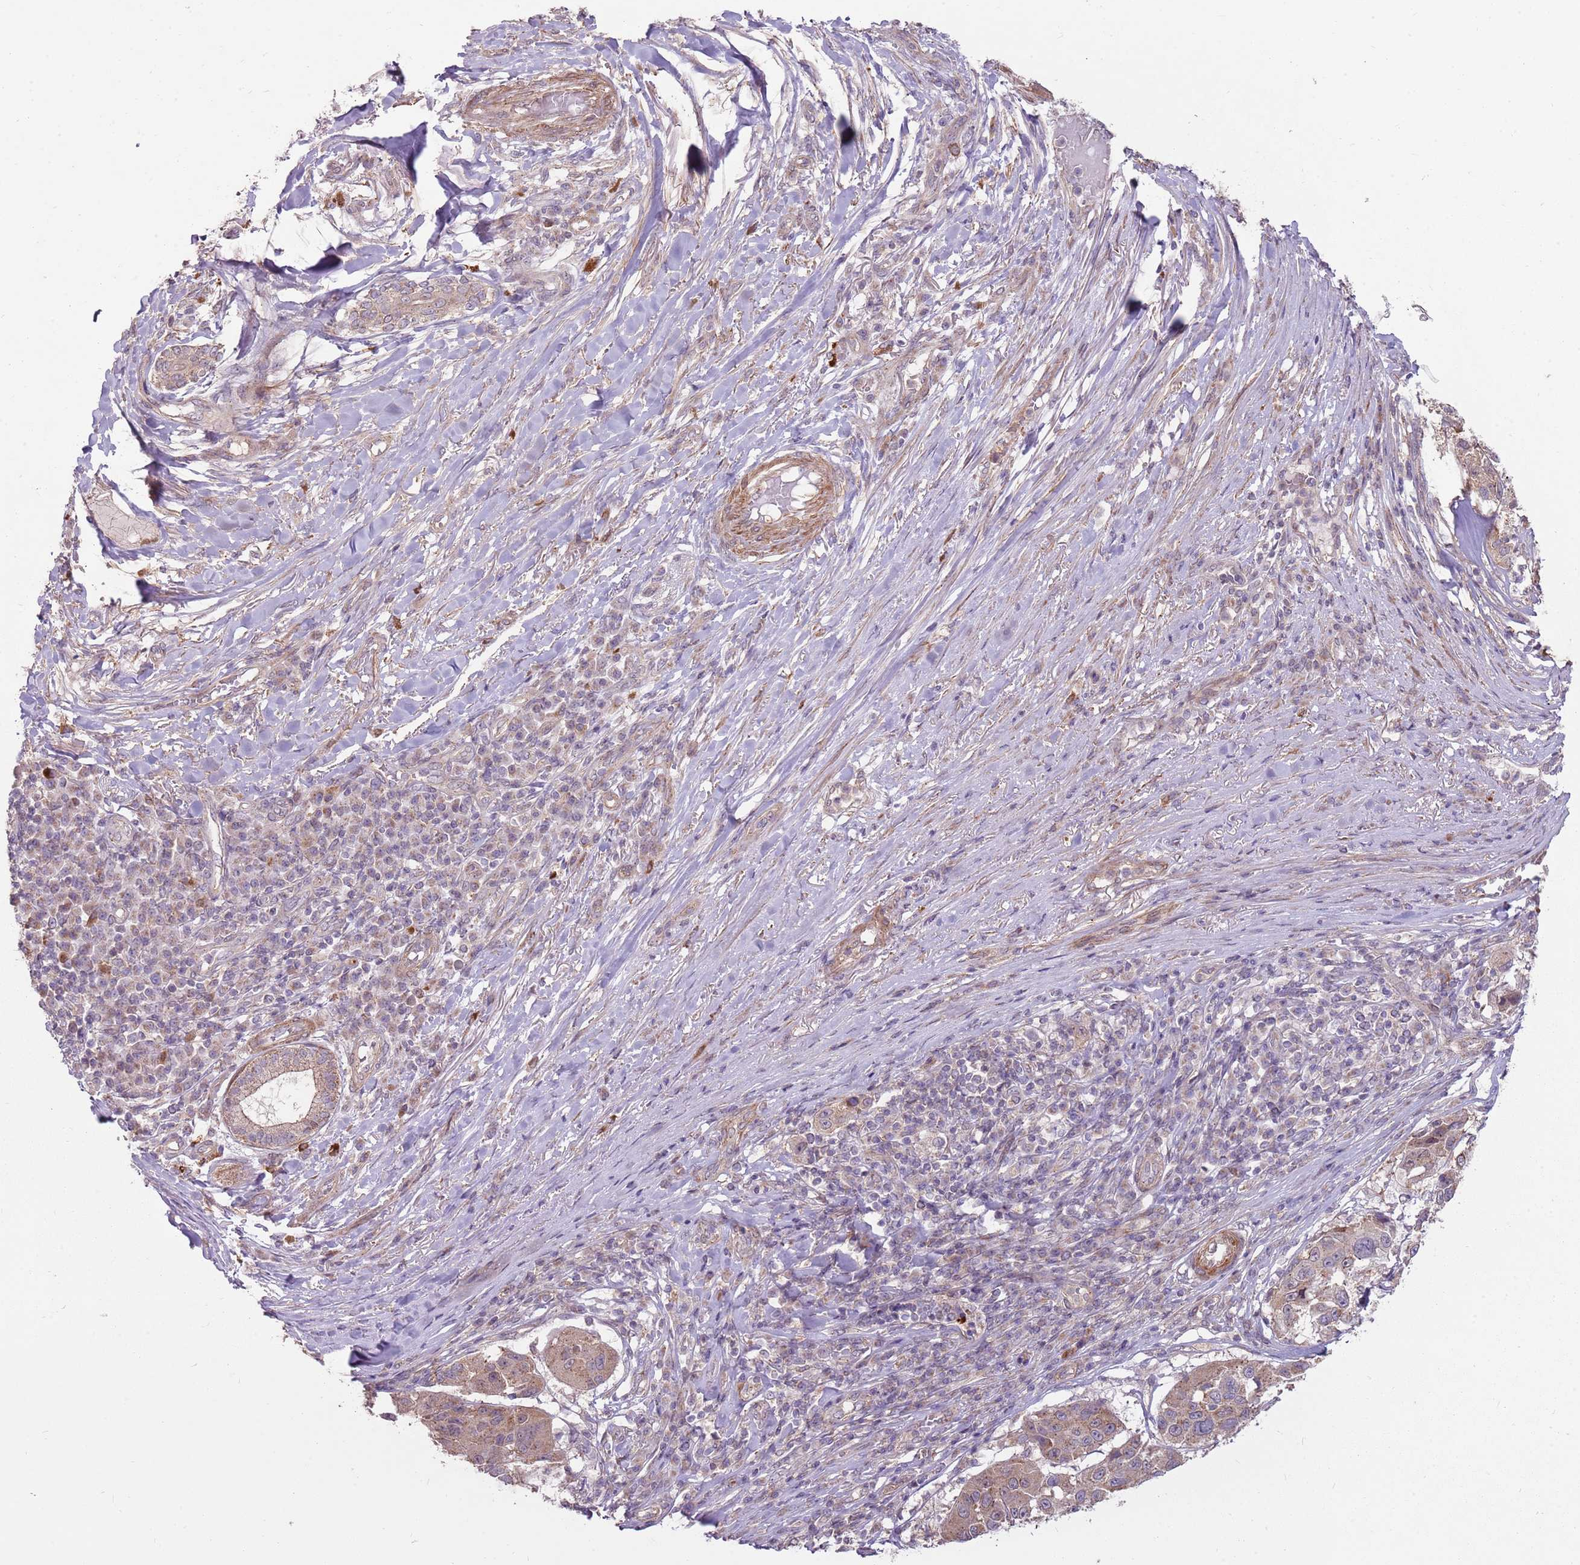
{"staining": {"intensity": "weak", "quantity": ">75%", "location": "cytoplasmic/membranous"}, "tissue": "melanoma", "cell_type": "Tumor cells", "image_type": "cancer", "snomed": [{"axis": "morphology", "description": "Malignant melanoma, NOS"}, {"axis": "topography", "description": "Skin"}], "caption": "Immunohistochemistry (IHC) staining of malignant melanoma, which shows low levels of weak cytoplasmic/membranous staining in approximately >75% of tumor cells indicating weak cytoplasmic/membranous protein staining. The staining was performed using DAB (3,3'-diaminobenzidine) (brown) for protein detection and nuclei were counterstained in hematoxylin (blue).", "gene": "SPATA31D1", "patient": {"sex": "female", "age": 66}}